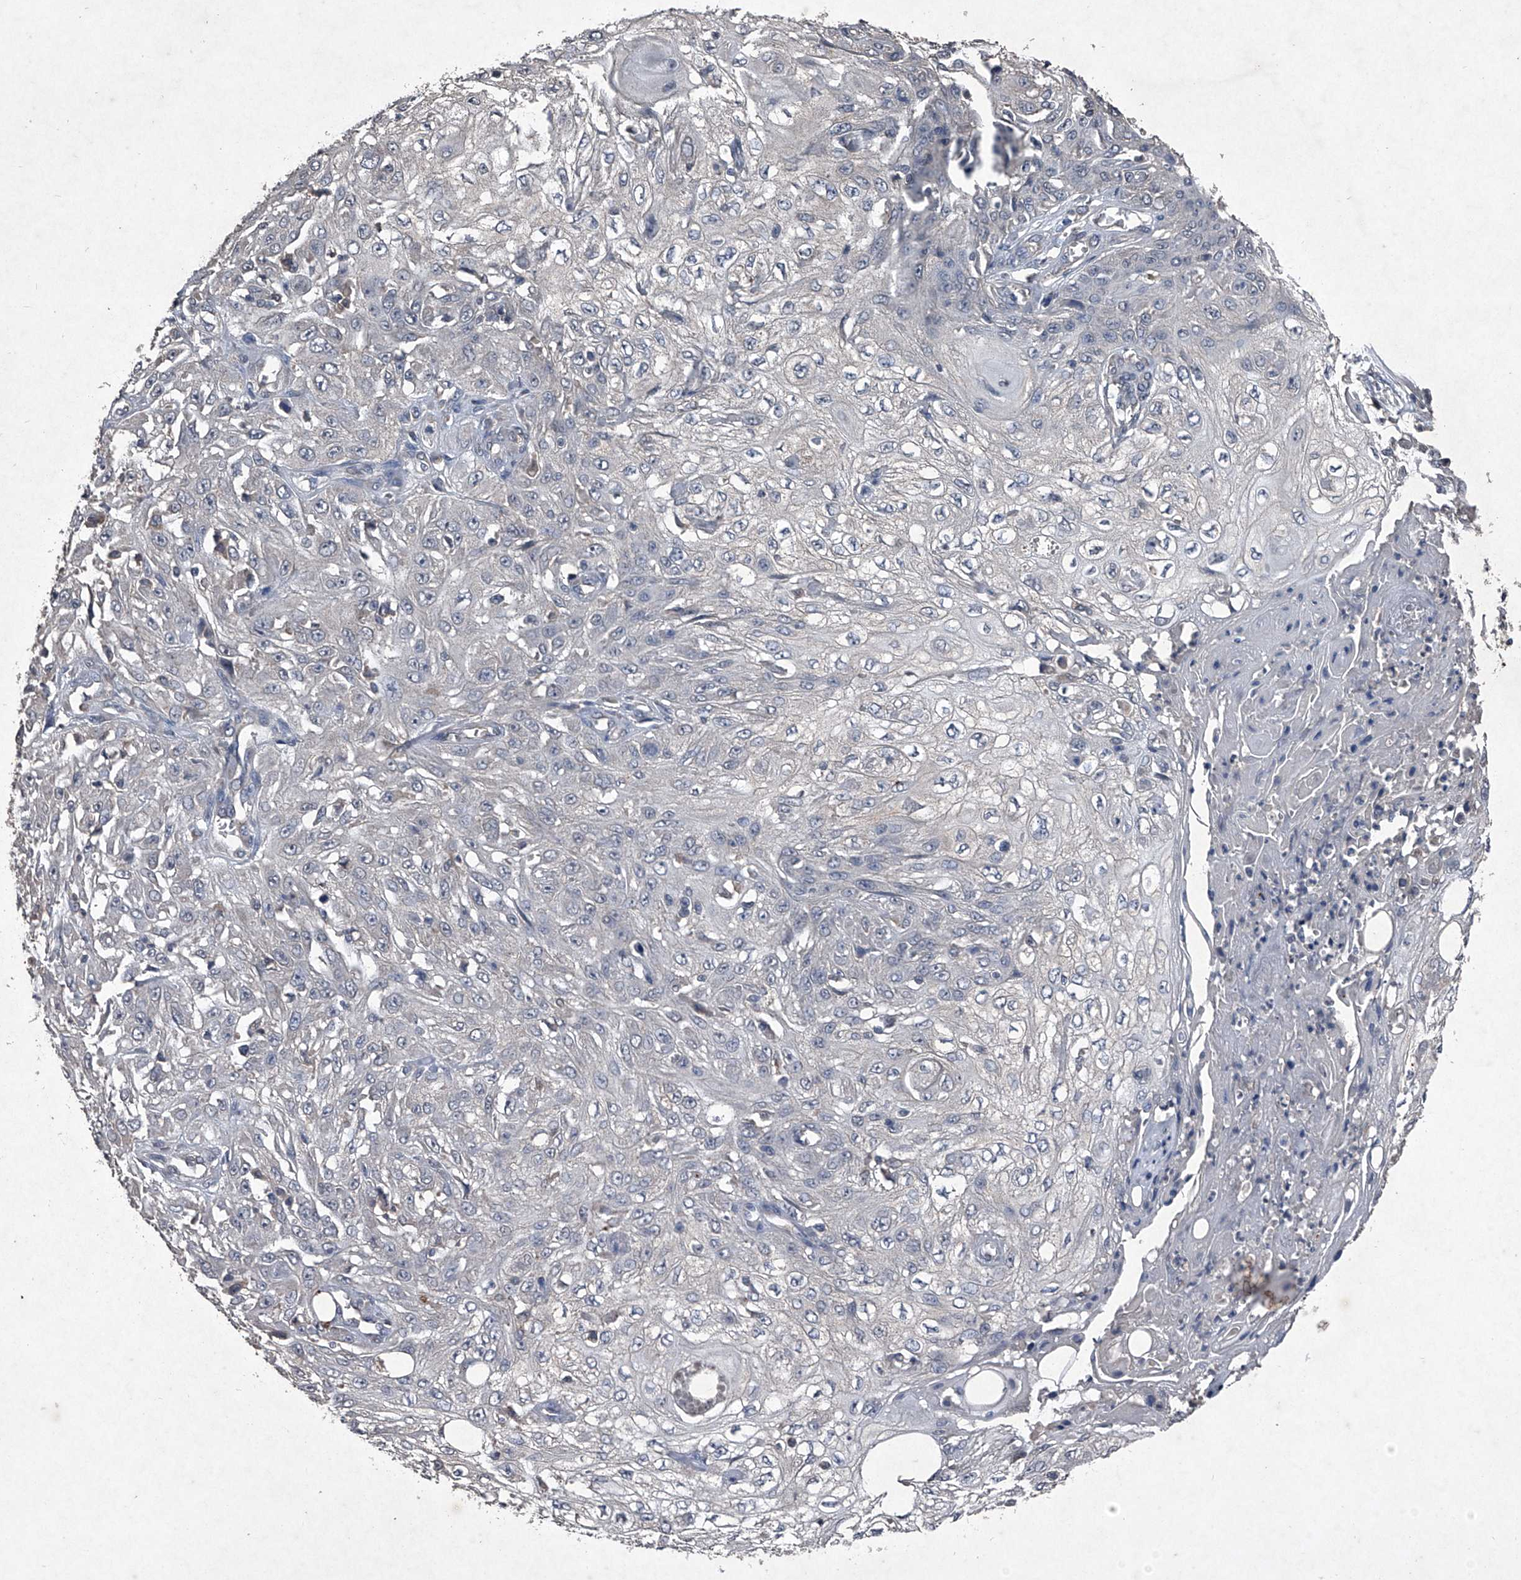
{"staining": {"intensity": "negative", "quantity": "none", "location": "none"}, "tissue": "skin cancer", "cell_type": "Tumor cells", "image_type": "cancer", "snomed": [{"axis": "morphology", "description": "Squamous cell carcinoma, NOS"}, {"axis": "morphology", "description": "Squamous cell carcinoma, metastatic, NOS"}, {"axis": "topography", "description": "Skin"}, {"axis": "topography", "description": "Lymph node"}], "caption": "Skin cancer was stained to show a protein in brown. There is no significant positivity in tumor cells.", "gene": "MAPKAP1", "patient": {"sex": "male", "age": 75}}